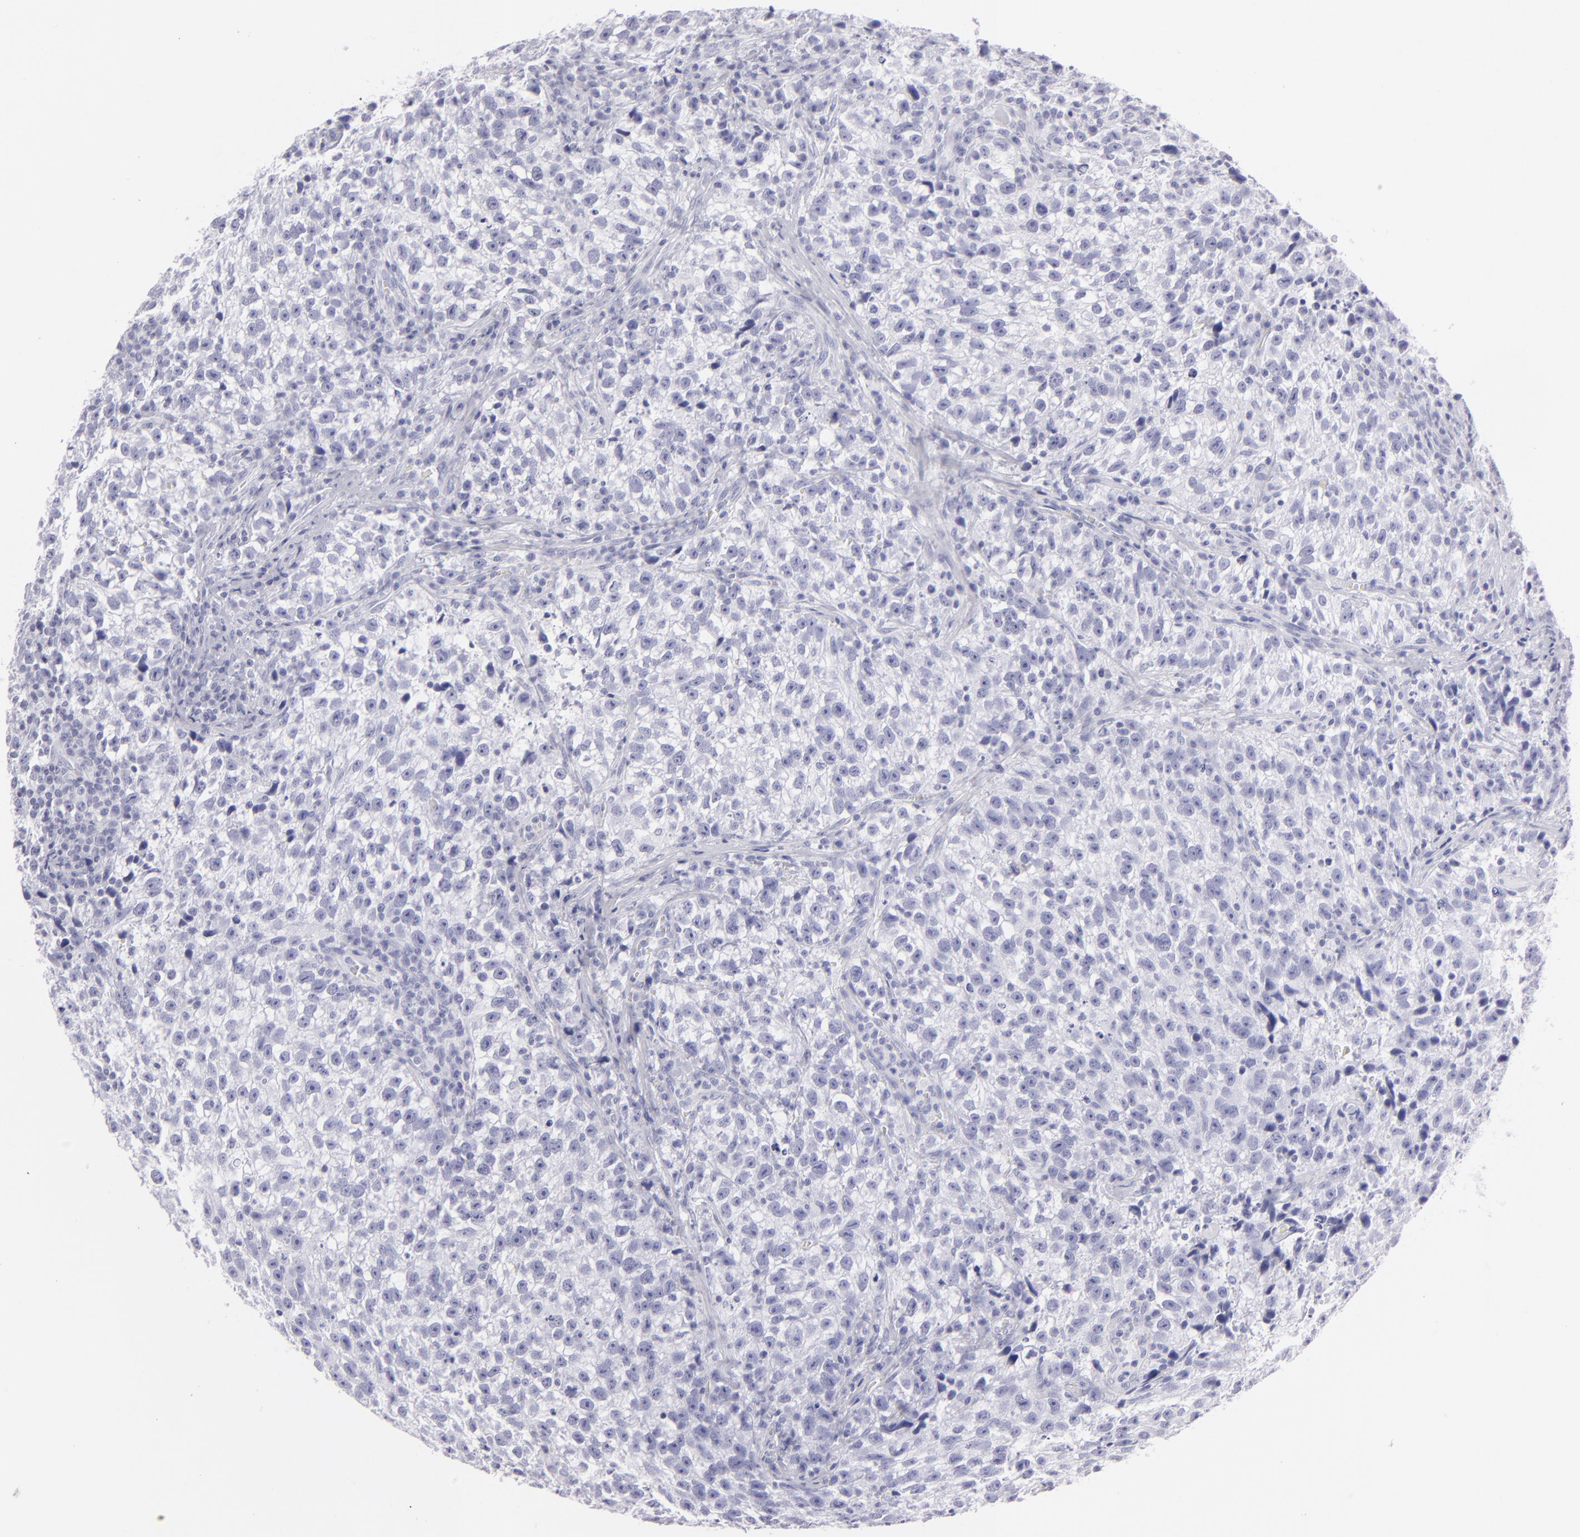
{"staining": {"intensity": "negative", "quantity": "none", "location": "none"}, "tissue": "testis cancer", "cell_type": "Tumor cells", "image_type": "cancer", "snomed": [{"axis": "morphology", "description": "Seminoma, NOS"}, {"axis": "topography", "description": "Testis"}], "caption": "Immunohistochemistry photomicrograph of neoplastic tissue: testis cancer stained with DAB shows no significant protein expression in tumor cells.", "gene": "FLG", "patient": {"sex": "male", "age": 38}}